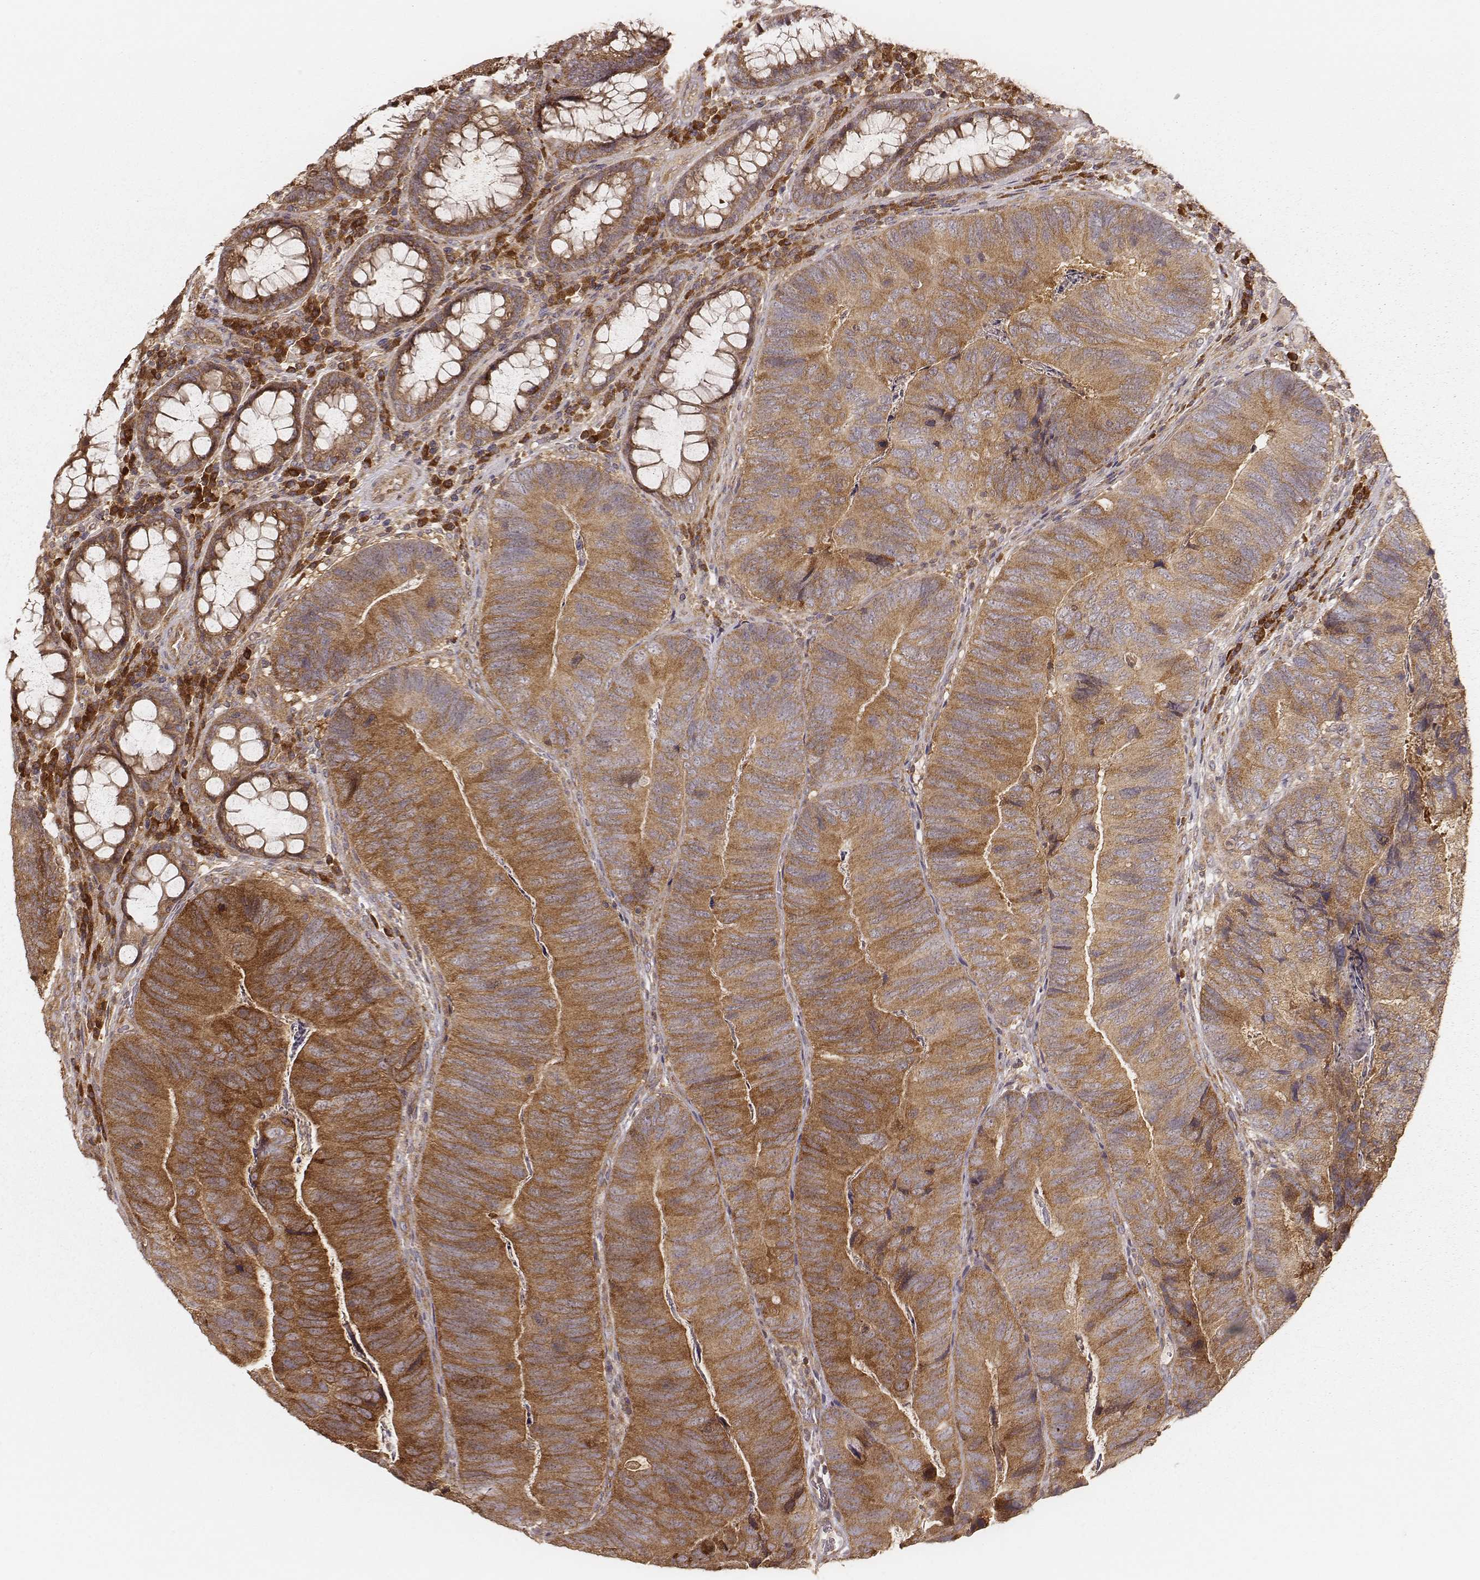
{"staining": {"intensity": "moderate", "quantity": ">75%", "location": "cytoplasmic/membranous"}, "tissue": "colorectal cancer", "cell_type": "Tumor cells", "image_type": "cancer", "snomed": [{"axis": "morphology", "description": "Adenocarcinoma, NOS"}, {"axis": "topography", "description": "Colon"}], "caption": "Colorectal cancer stained with DAB immunohistochemistry (IHC) shows medium levels of moderate cytoplasmic/membranous staining in about >75% of tumor cells. The staining was performed using DAB to visualize the protein expression in brown, while the nuclei were stained in blue with hematoxylin (Magnification: 20x).", "gene": "CARS1", "patient": {"sex": "female", "age": 67}}